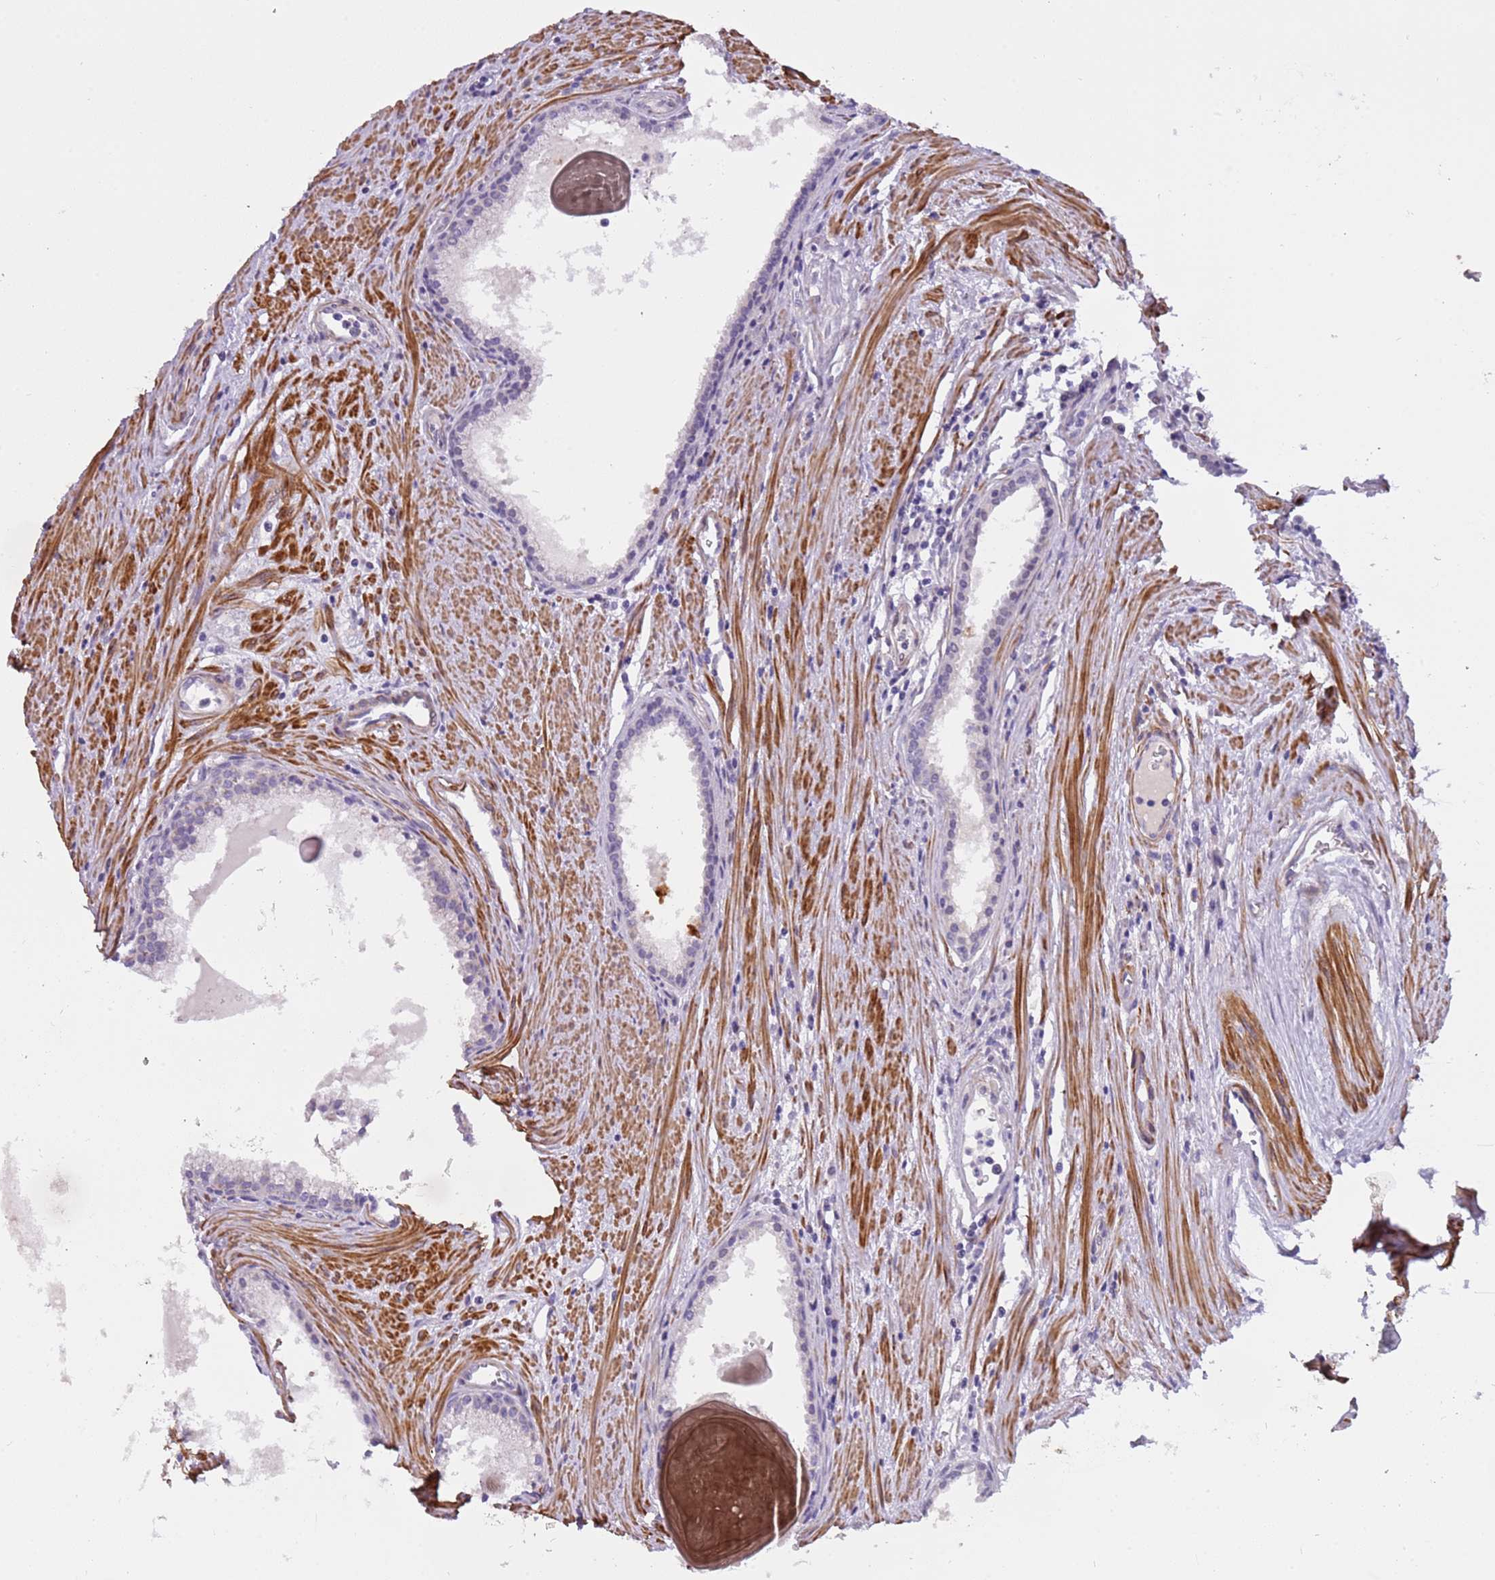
{"staining": {"intensity": "negative", "quantity": "none", "location": "none"}, "tissue": "prostate cancer", "cell_type": "Tumor cells", "image_type": "cancer", "snomed": [{"axis": "morphology", "description": "Adenocarcinoma, High grade"}, {"axis": "topography", "description": "Prostate"}], "caption": "High magnification brightfield microscopy of high-grade adenocarcinoma (prostate) stained with DAB (brown) and counterstained with hematoxylin (blue): tumor cells show no significant staining.", "gene": "PLEKHH1", "patient": {"sex": "male", "age": 68}}